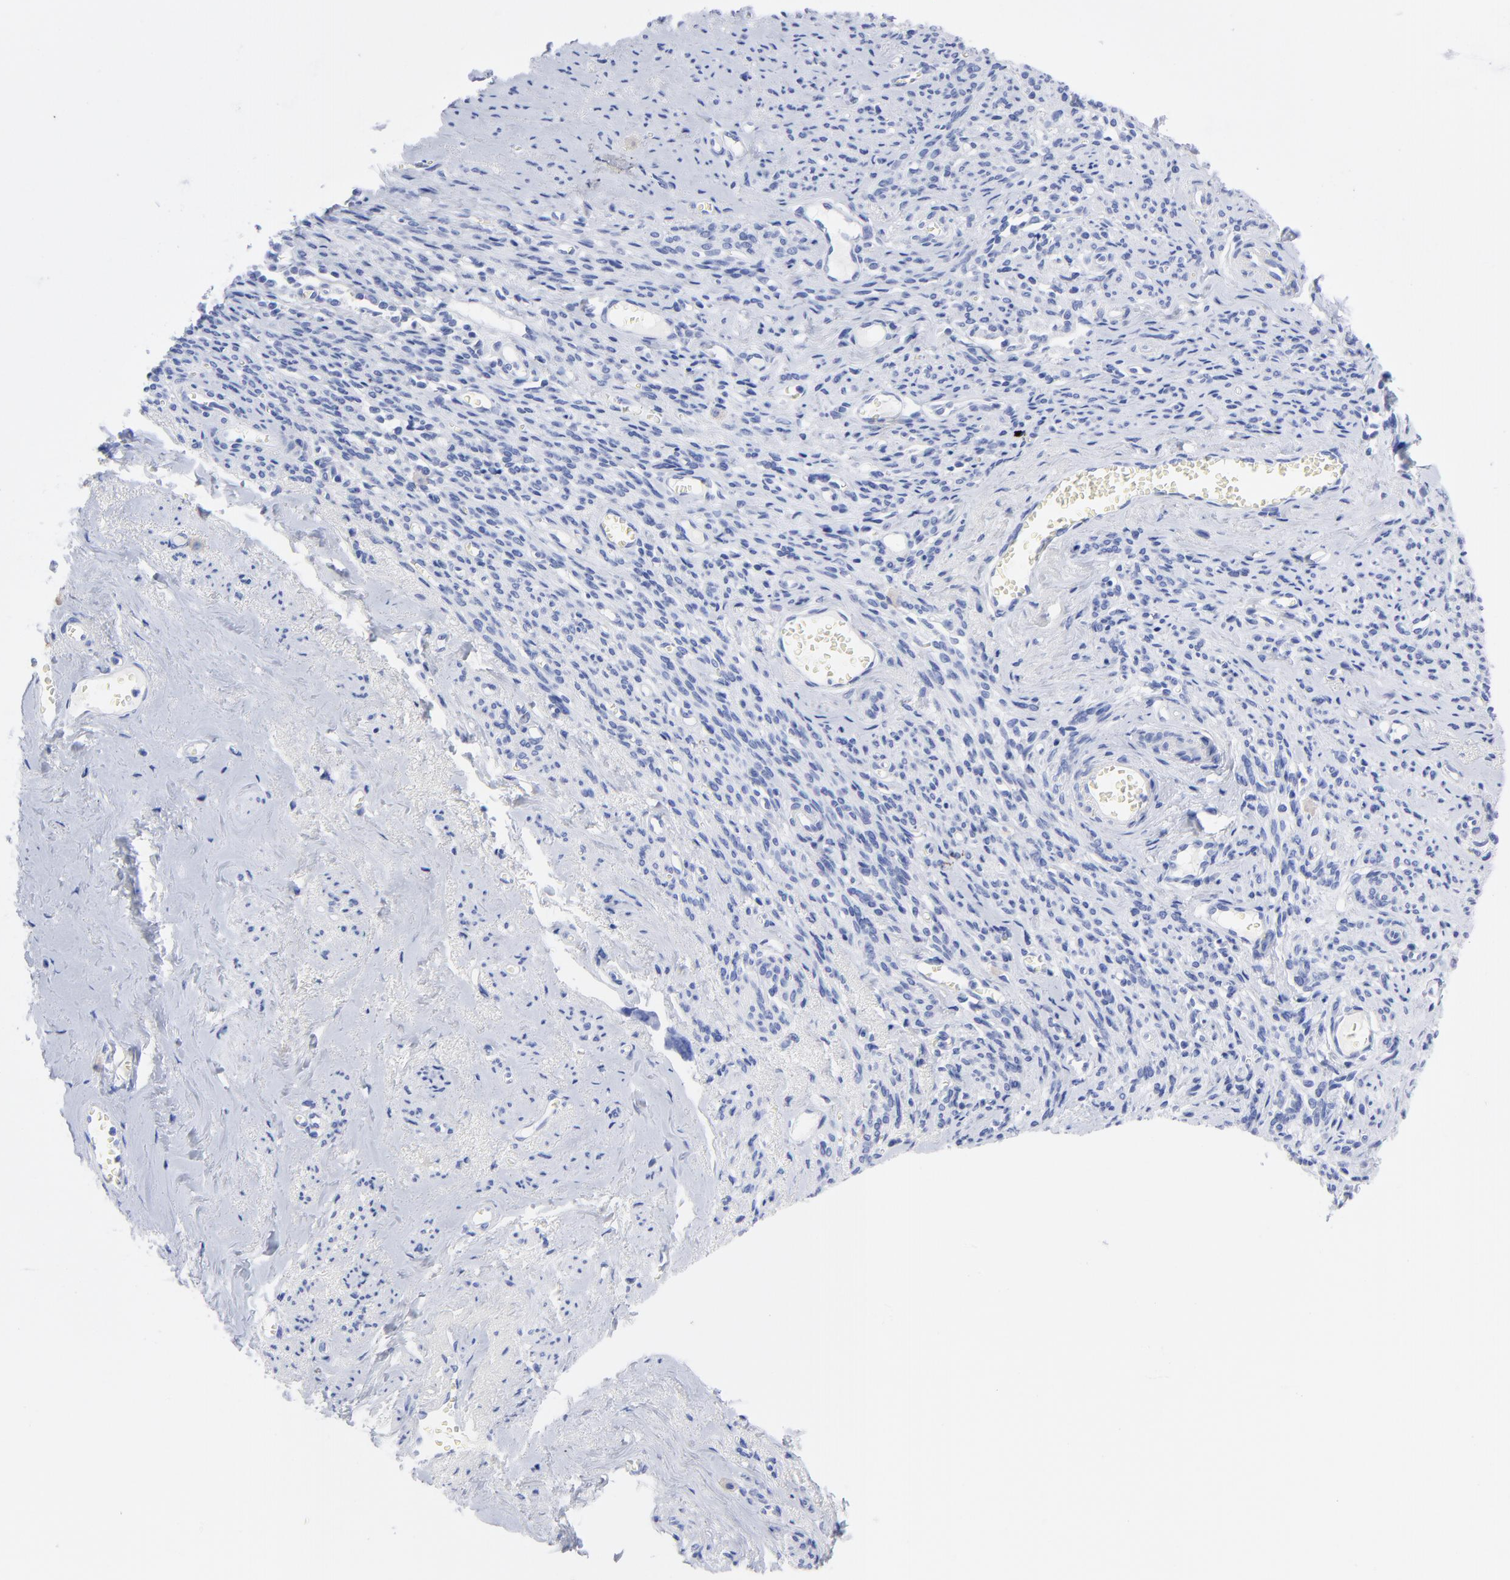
{"staining": {"intensity": "negative", "quantity": "none", "location": "none"}, "tissue": "endometrial cancer", "cell_type": "Tumor cells", "image_type": "cancer", "snomed": [{"axis": "morphology", "description": "Adenocarcinoma, NOS"}, {"axis": "topography", "description": "Endometrium"}], "caption": "The immunohistochemistry (IHC) image has no significant positivity in tumor cells of endometrial cancer tissue.", "gene": "ACY1", "patient": {"sex": "female", "age": 75}}